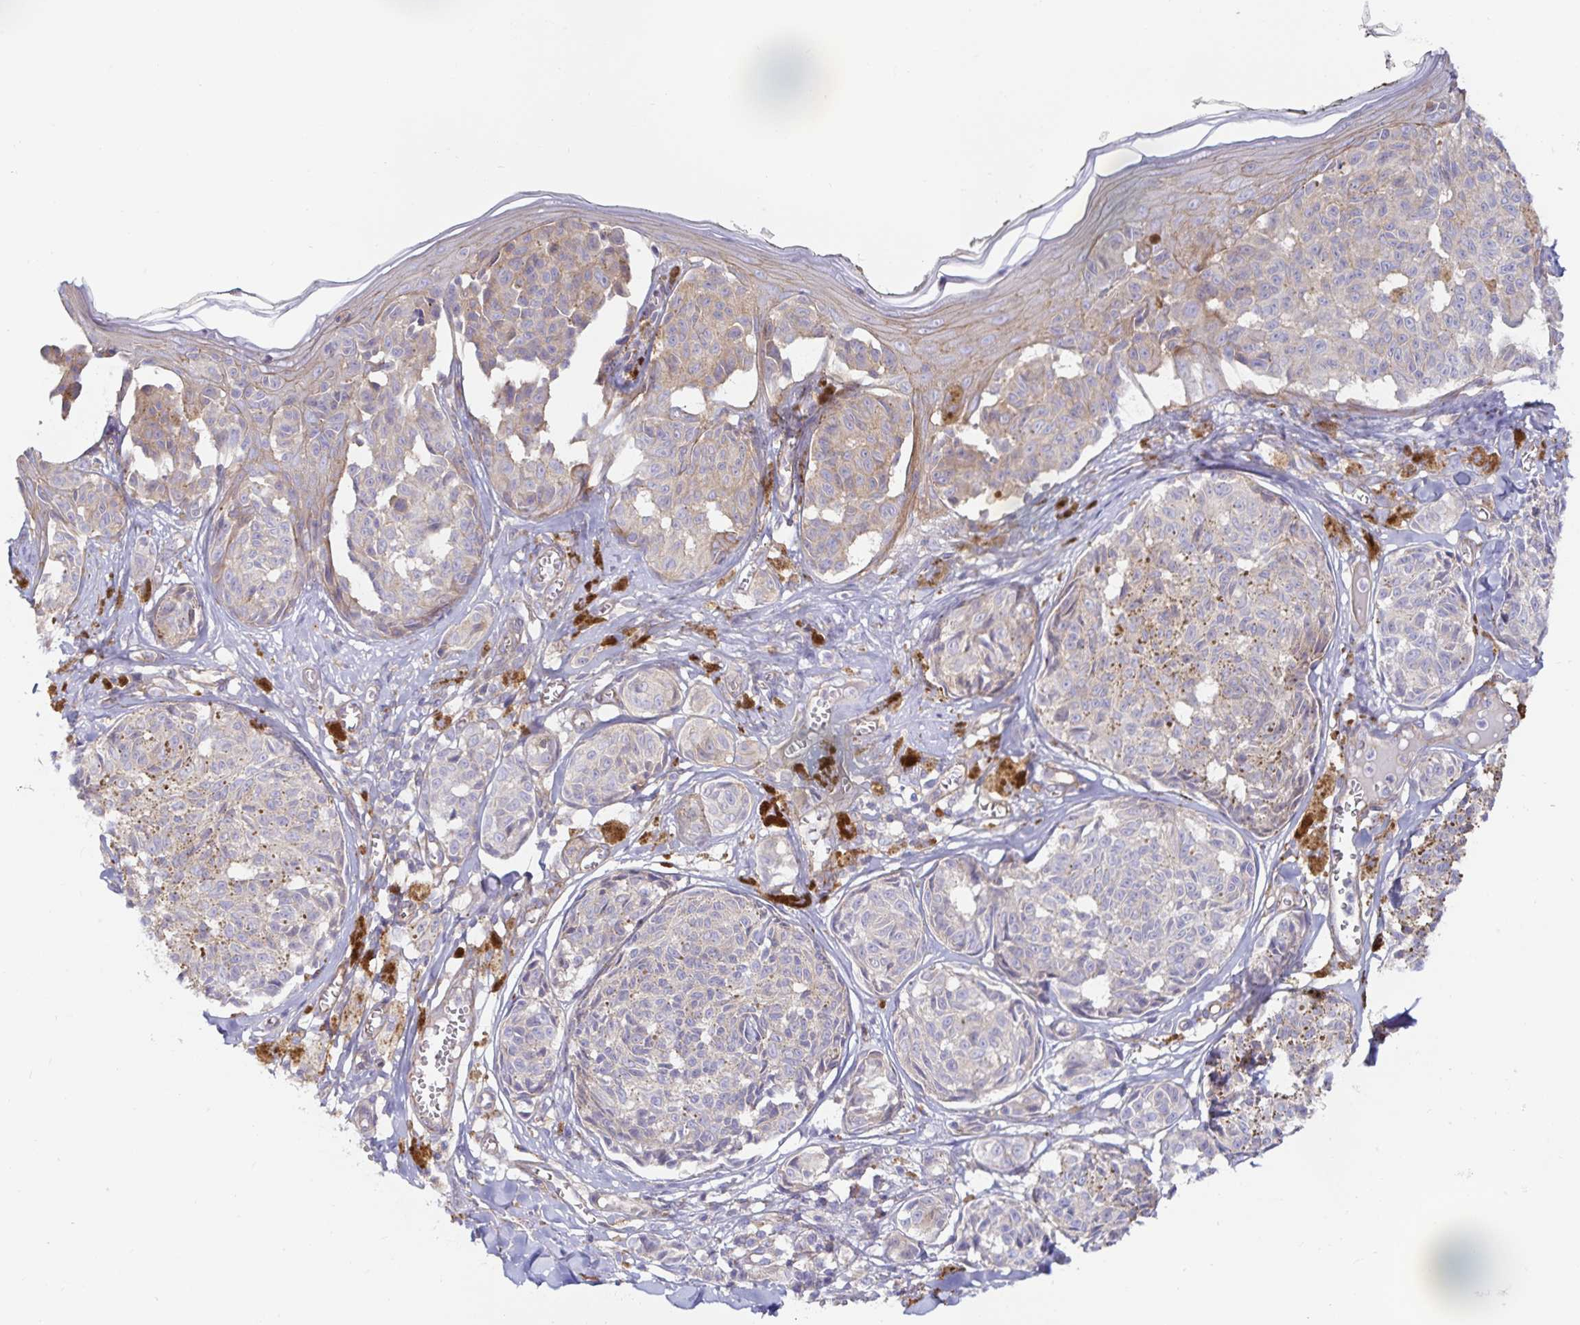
{"staining": {"intensity": "negative", "quantity": "none", "location": "none"}, "tissue": "melanoma", "cell_type": "Tumor cells", "image_type": "cancer", "snomed": [{"axis": "morphology", "description": "Malignant melanoma, NOS"}, {"axis": "topography", "description": "Skin"}], "caption": "The image shows no staining of tumor cells in malignant melanoma.", "gene": "METTL22", "patient": {"sex": "female", "age": 43}}